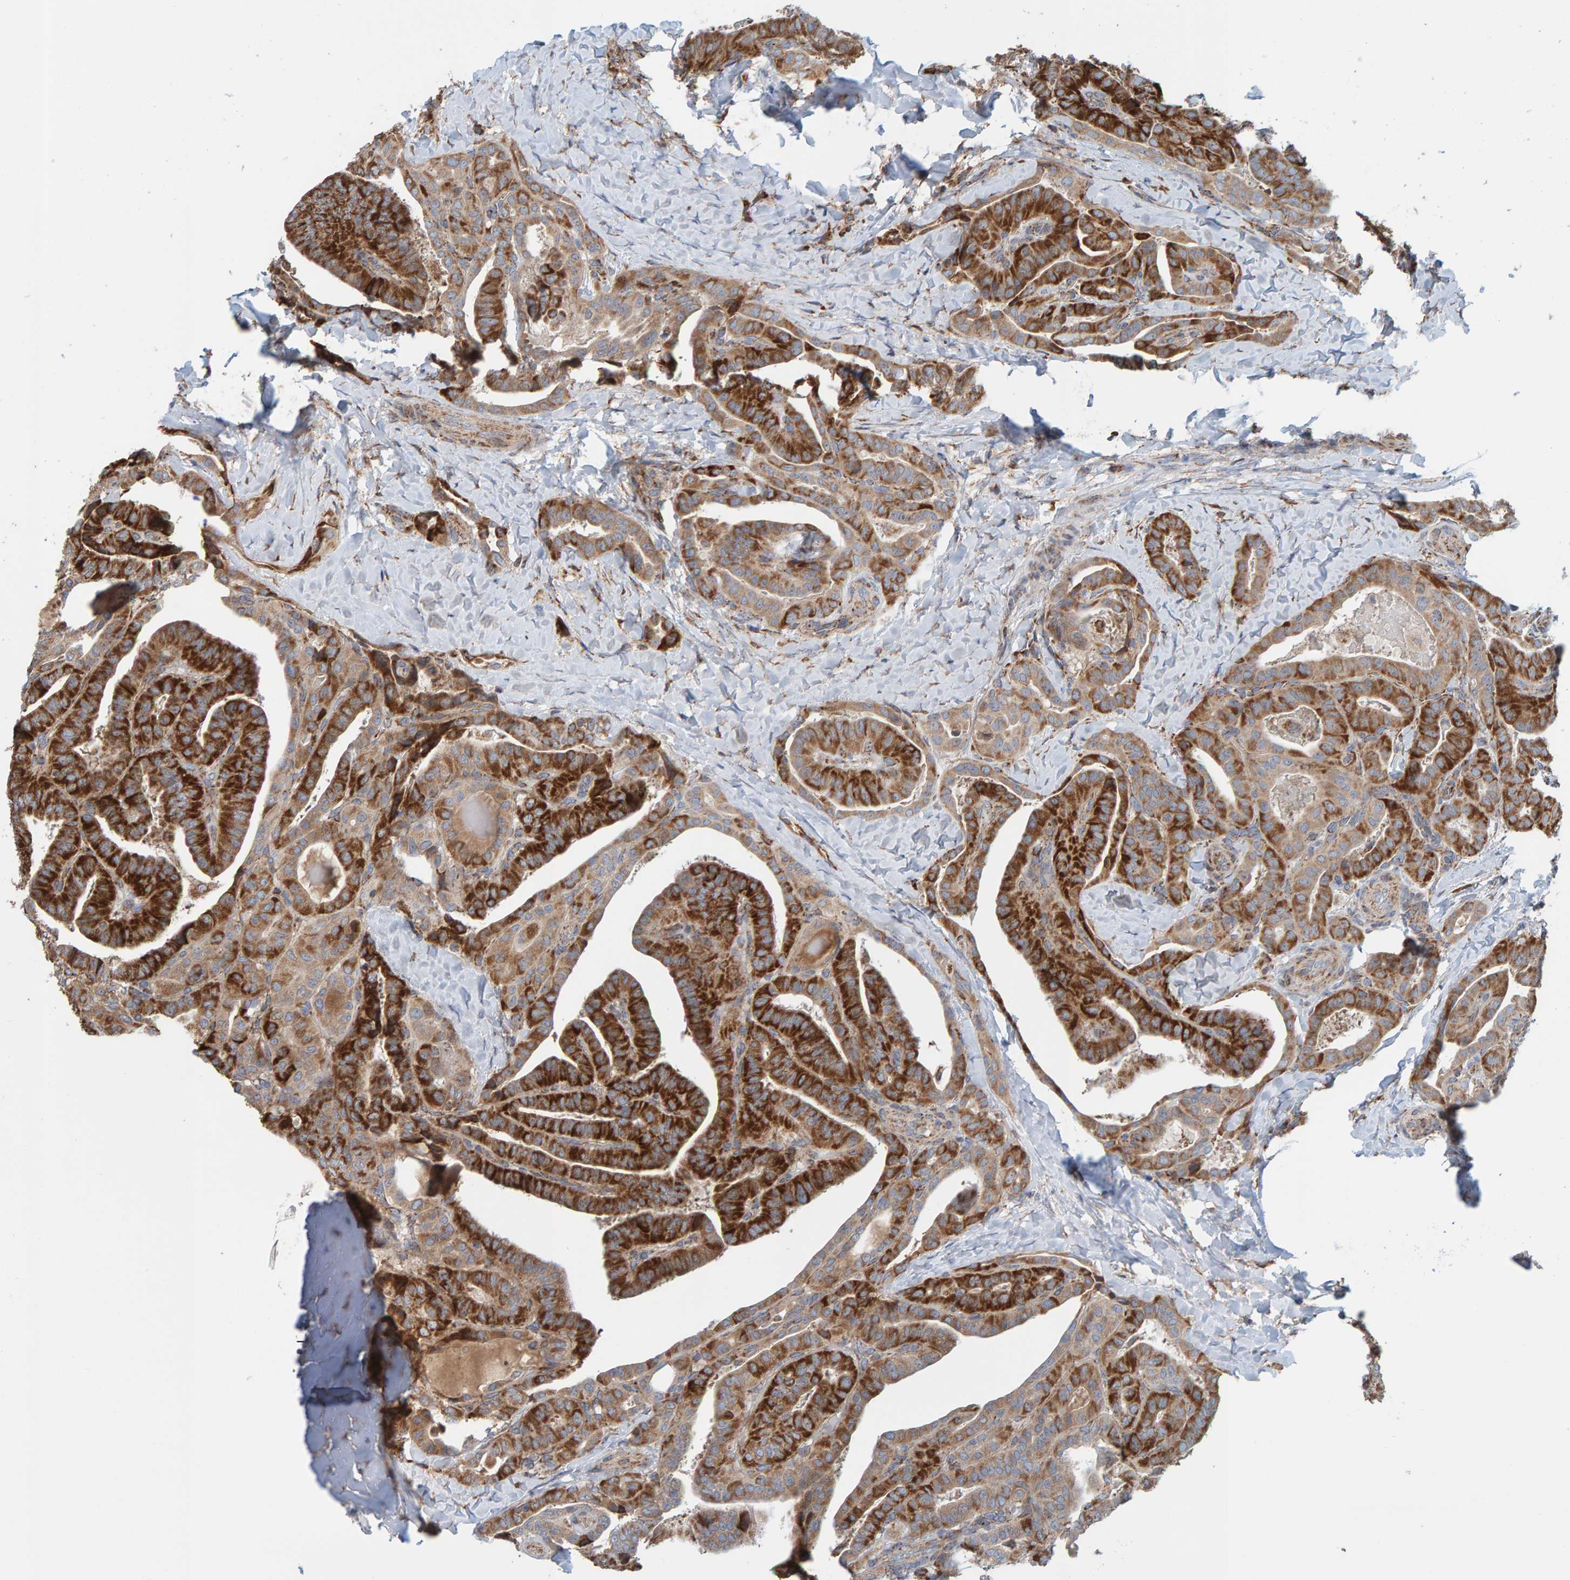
{"staining": {"intensity": "strong", "quantity": ">75%", "location": "cytoplasmic/membranous"}, "tissue": "thyroid cancer", "cell_type": "Tumor cells", "image_type": "cancer", "snomed": [{"axis": "morphology", "description": "Papillary adenocarcinoma, NOS"}, {"axis": "topography", "description": "Thyroid gland"}], "caption": "Brown immunohistochemical staining in thyroid cancer shows strong cytoplasmic/membranous staining in about >75% of tumor cells.", "gene": "MRPL45", "patient": {"sex": "male", "age": 77}}